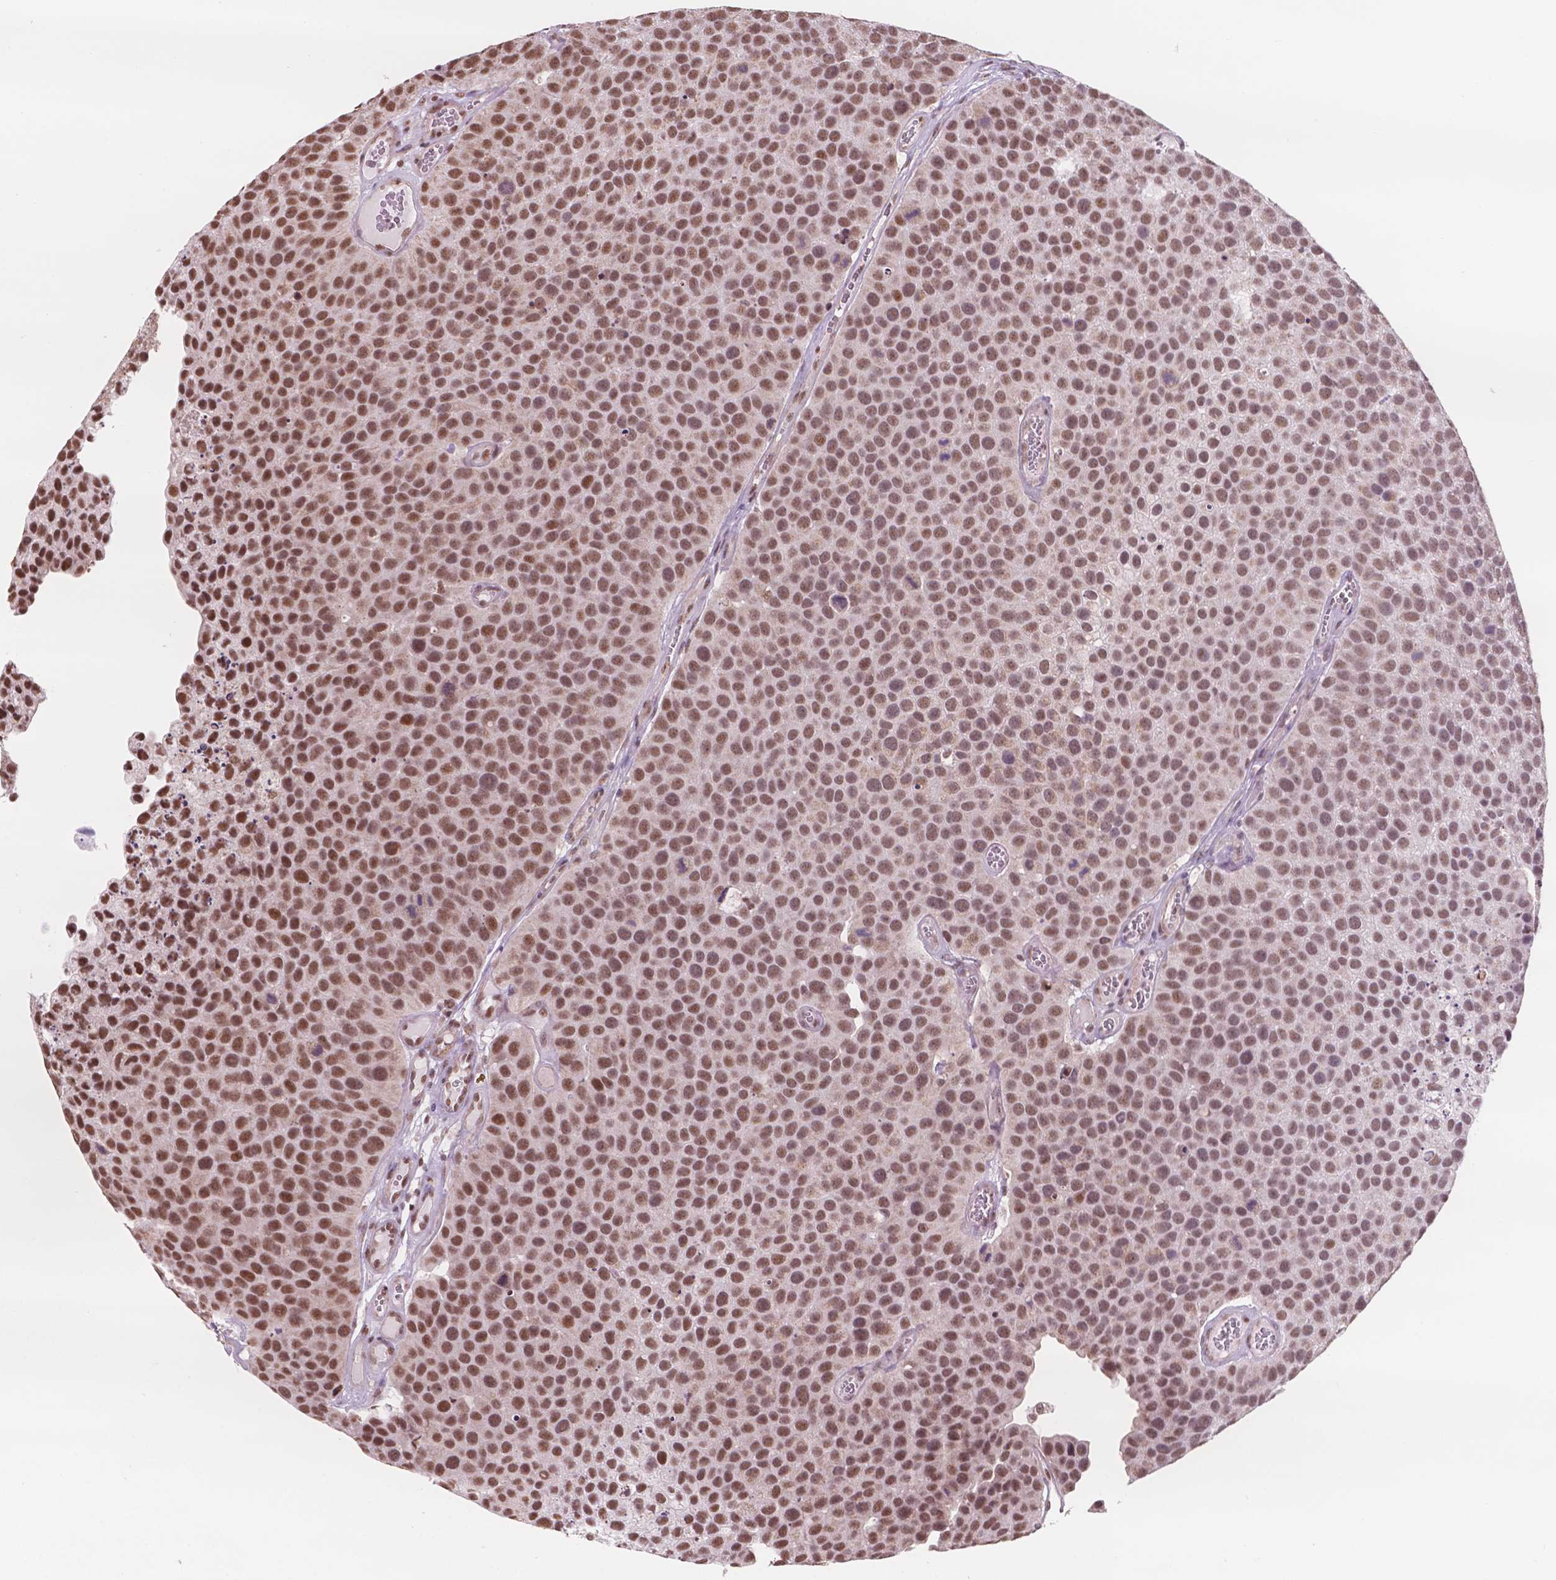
{"staining": {"intensity": "moderate", "quantity": ">75%", "location": "nuclear"}, "tissue": "urothelial cancer", "cell_type": "Tumor cells", "image_type": "cancer", "snomed": [{"axis": "morphology", "description": "Urothelial carcinoma, Low grade"}, {"axis": "topography", "description": "Urinary bladder"}], "caption": "Urothelial carcinoma (low-grade) tissue displays moderate nuclear expression in about >75% of tumor cells", "gene": "NDUFA10", "patient": {"sex": "female", "age": 69}}